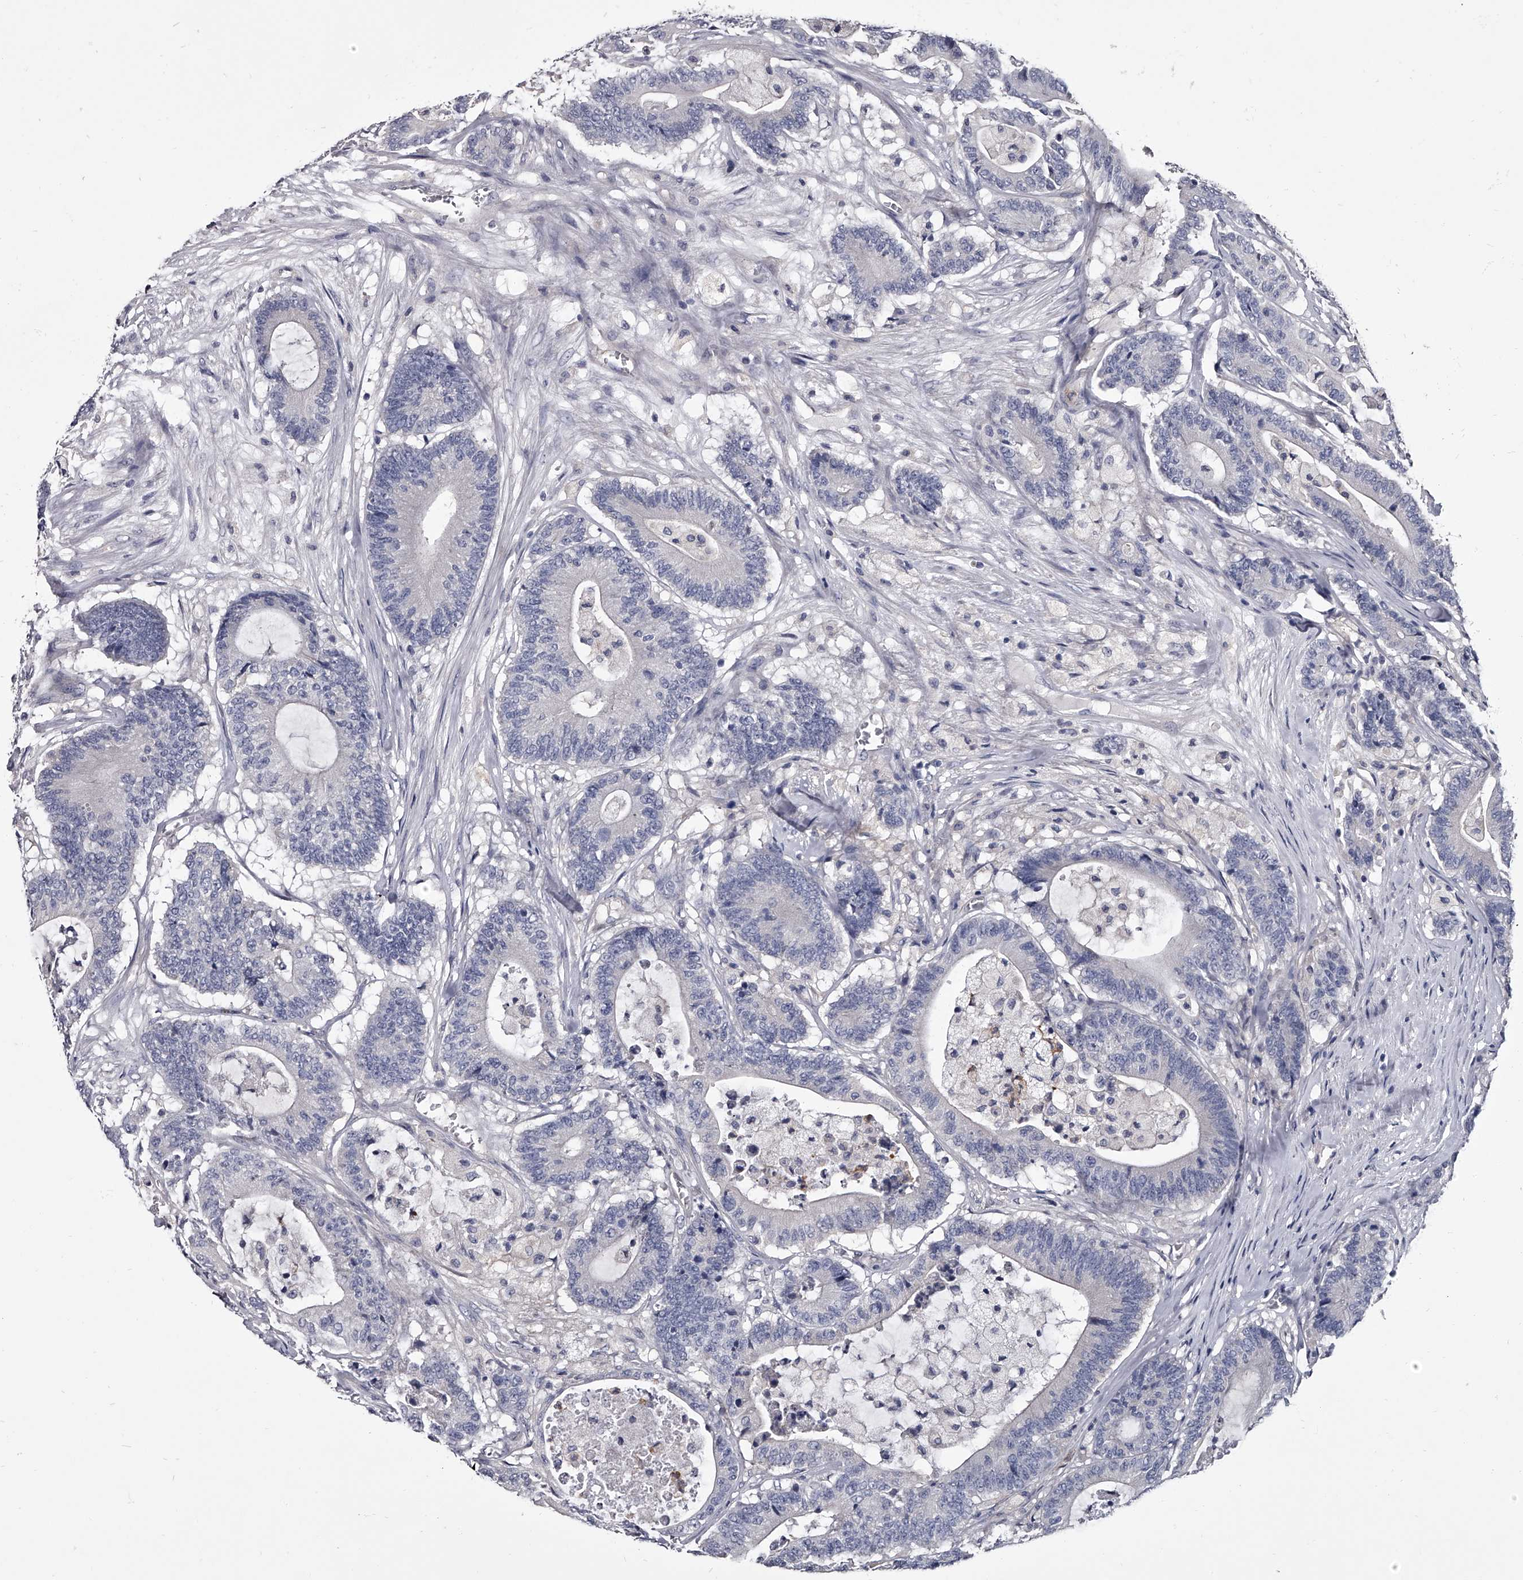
{"staining": {"intensity": "negative", "quantity": "none", "location": "none"}, "tissue": "colorectal cancer", "cell_type": "Tumor cells", "image_type": "cancer", "snomed": [{"axis": "morphology", "description": "Adenocarcinoma, NOS"}, {"axis": "topography", "description": "Colon"}], "caption": "Immunohistochemical staining of colorectal adenocarcinoma shows no significant expression in tumor cells. (IHC, brightfield microscopy, high magnification).", "gene": "GAPVD1", "patient": {"sex": "female", "age": 84}}